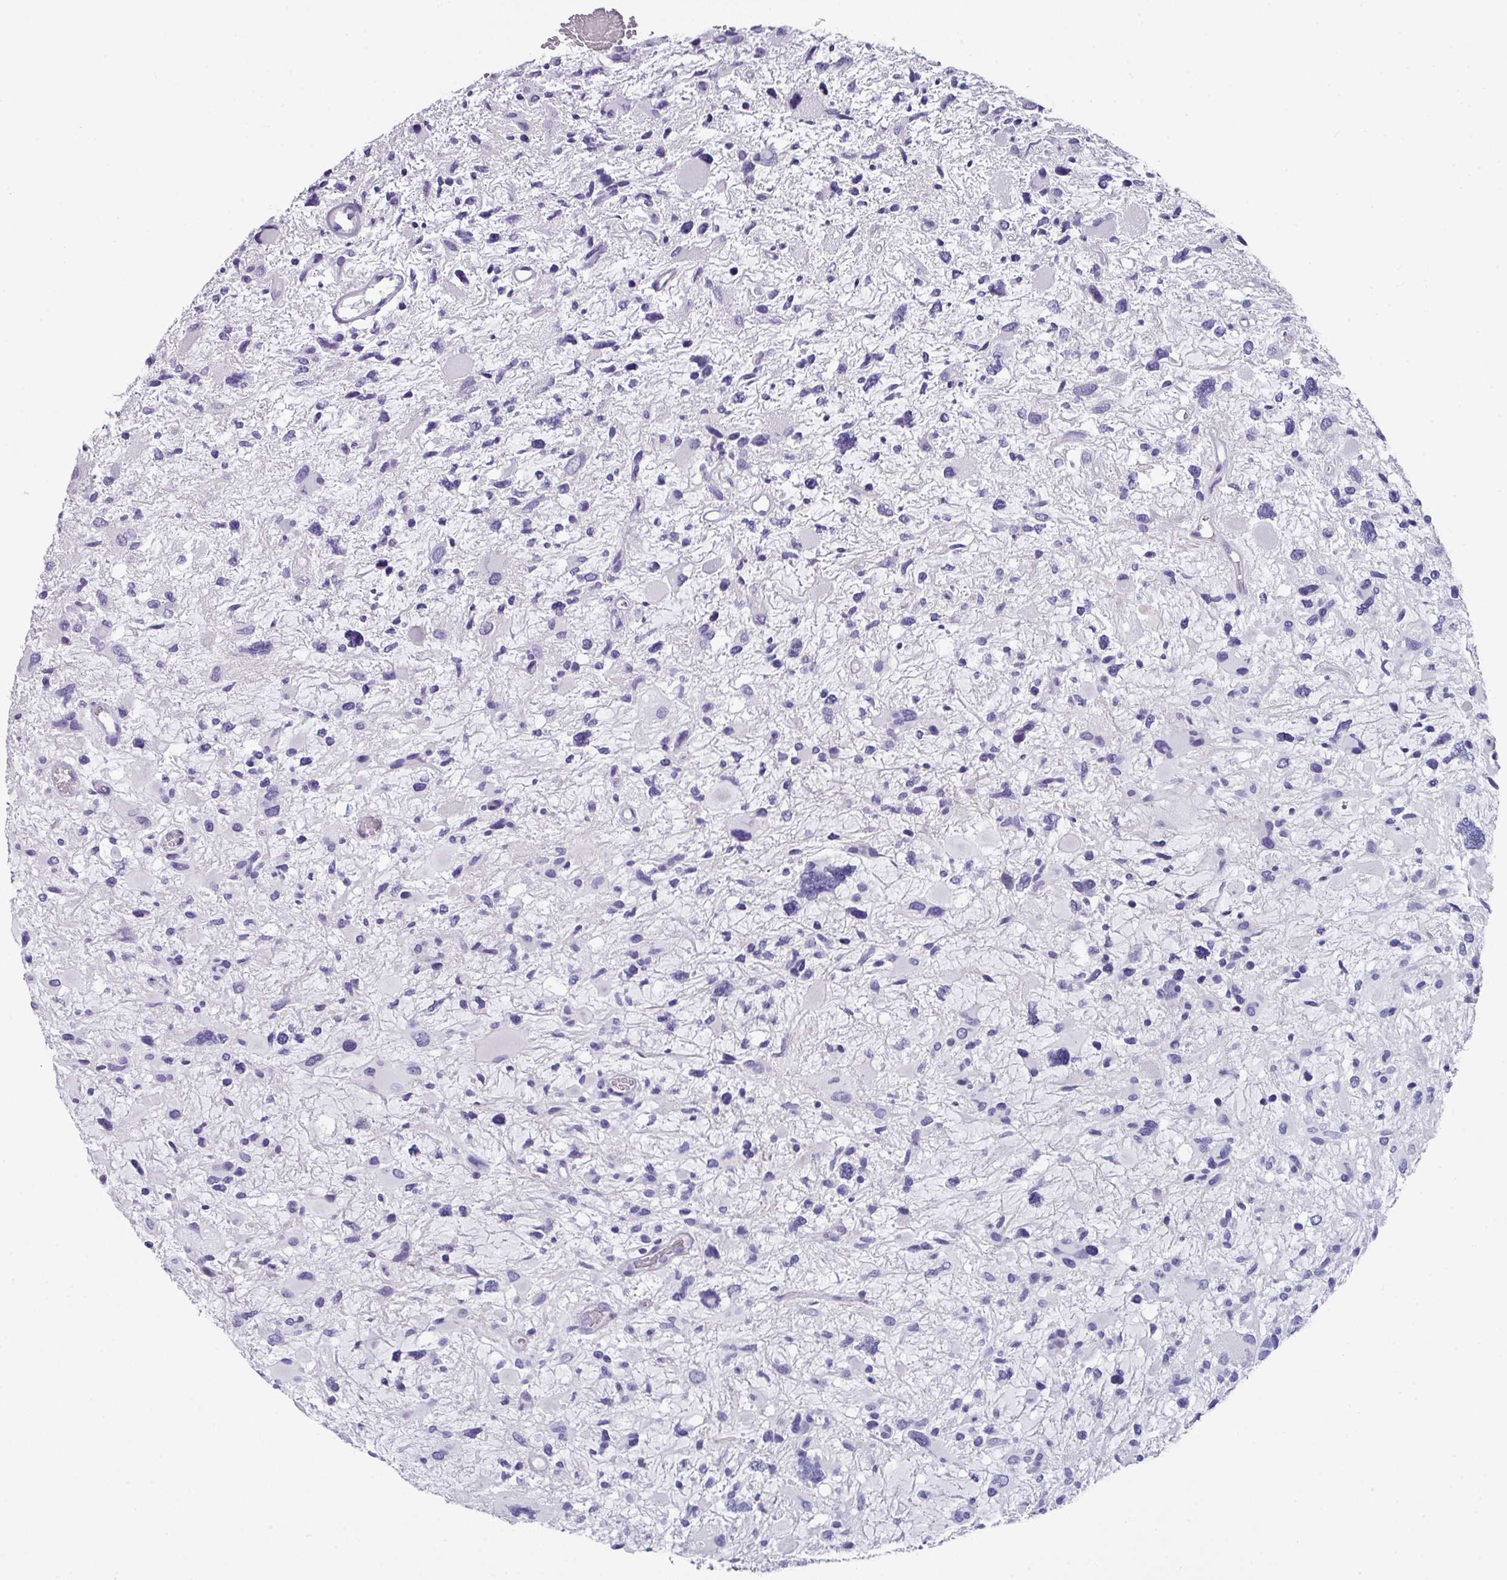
{"staining": {"intensity": "negative", "quantity": "none", "location": "none"}, "tissue": "glioma", "cell_type": "Tumor cells", "image_type": "cancer", "snomed": [{"axis": "morphology", "description": "Glioma, malignant, High grade"}, {"axis": "topography", "description": "Brain"}], "caption": "Image shows no protein positivity in tumor cells of glioma tissue.", "gene": "DEFB115", "patient": {"sex": "female", "age": 11}}